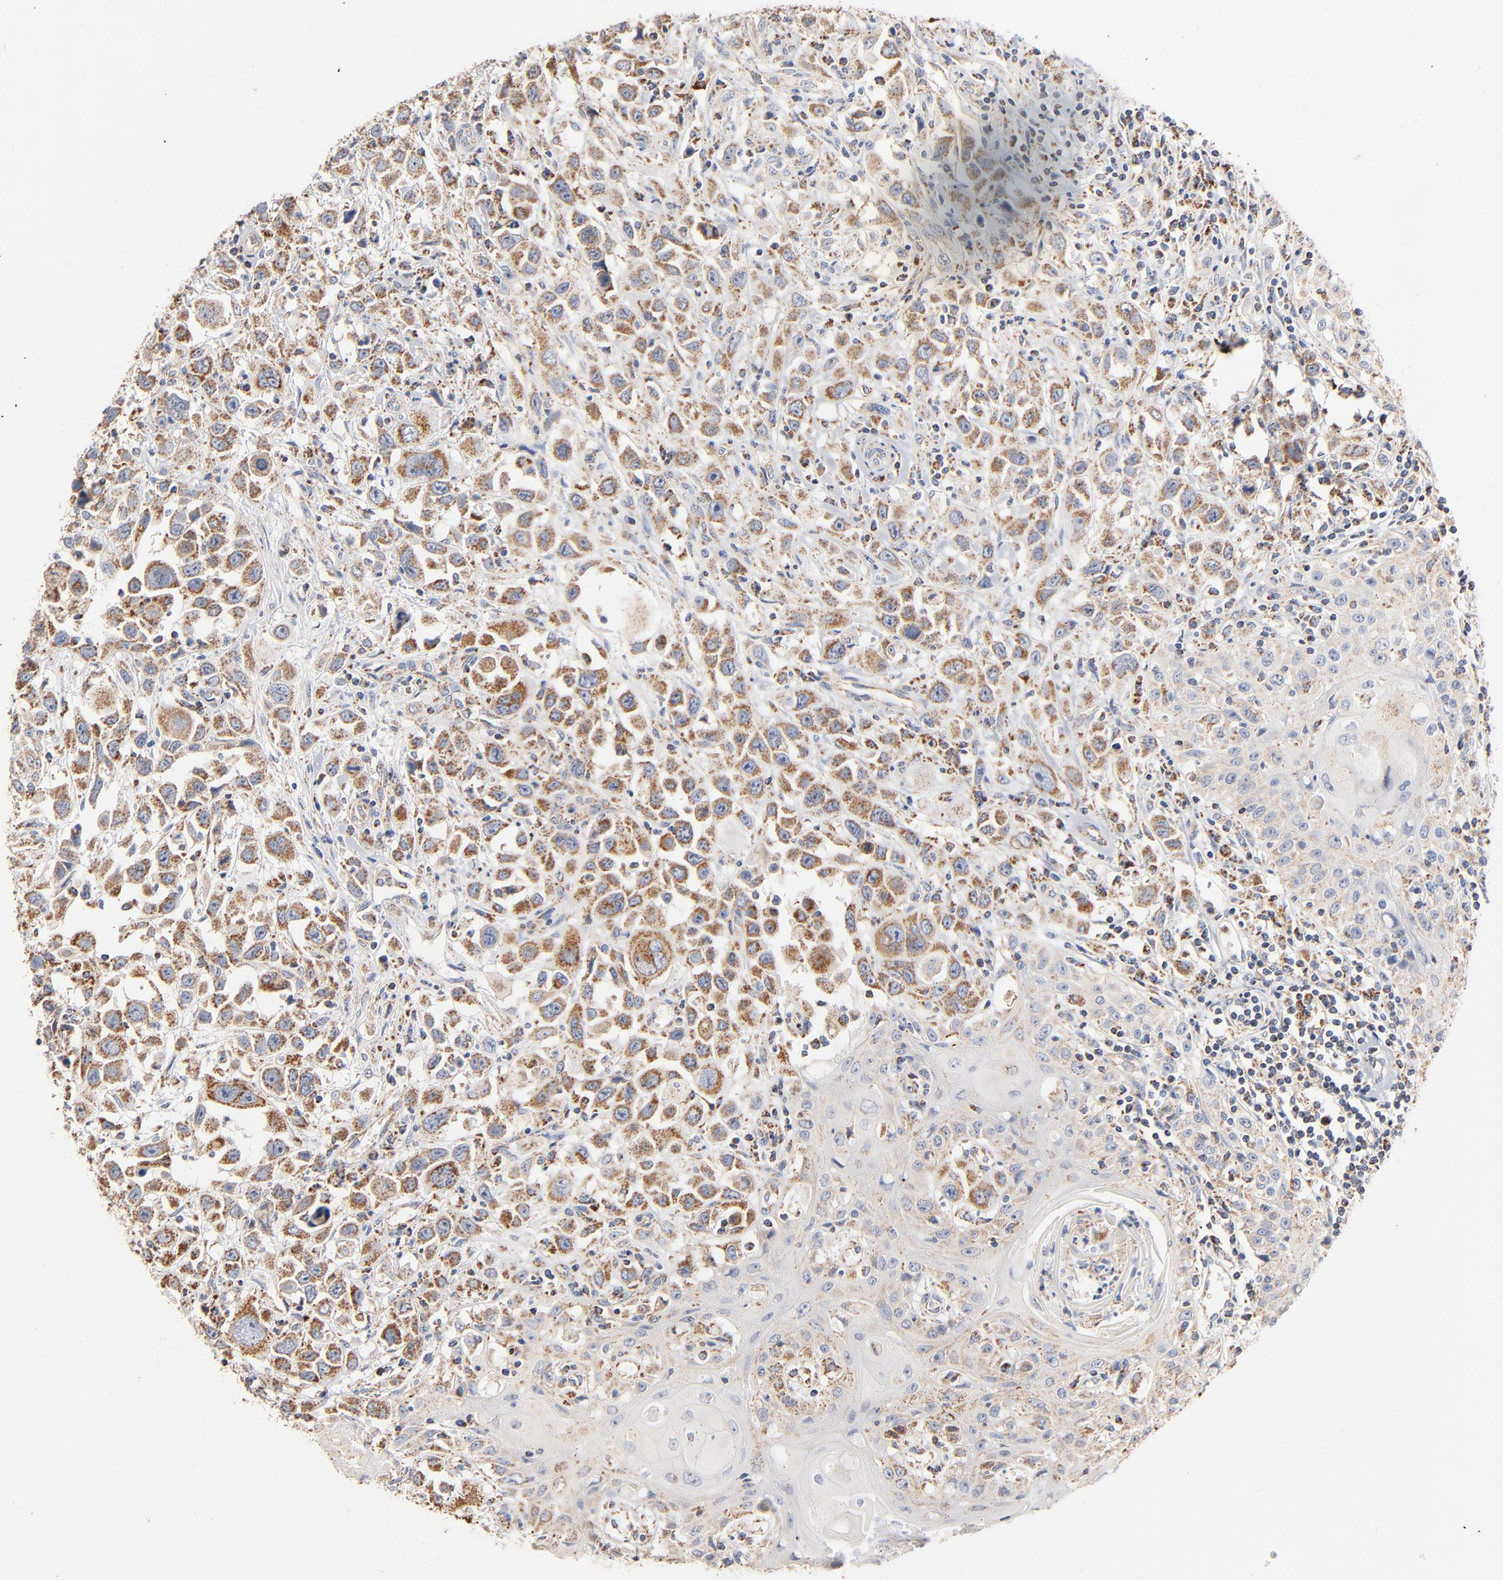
{"staining": {"intensity": "moderate", "quantity": ">75%", "location": "cytoplasmic/membranous"}, "tissue": "head and neck cancer", "cell_type": "Tumor cells", "image_type": "cancer", "snomed": [{"axis": "morphology", "description": "Squamous cell carcinoma, NOS"}, {"axis": "topography", "description": "Oral tissue"}, {"axis": "topography", "description": "Head-Neck"}], "caption": "Human head and neck cancer (squamous cell carcinoma) stained for a protein (brown) demonstrates moderate cytoplasmic/membranous positive positivity in about >75% of tumor cells.", "gene": "UQCRC1", "patient": {"sex": "female", "age": 76}}